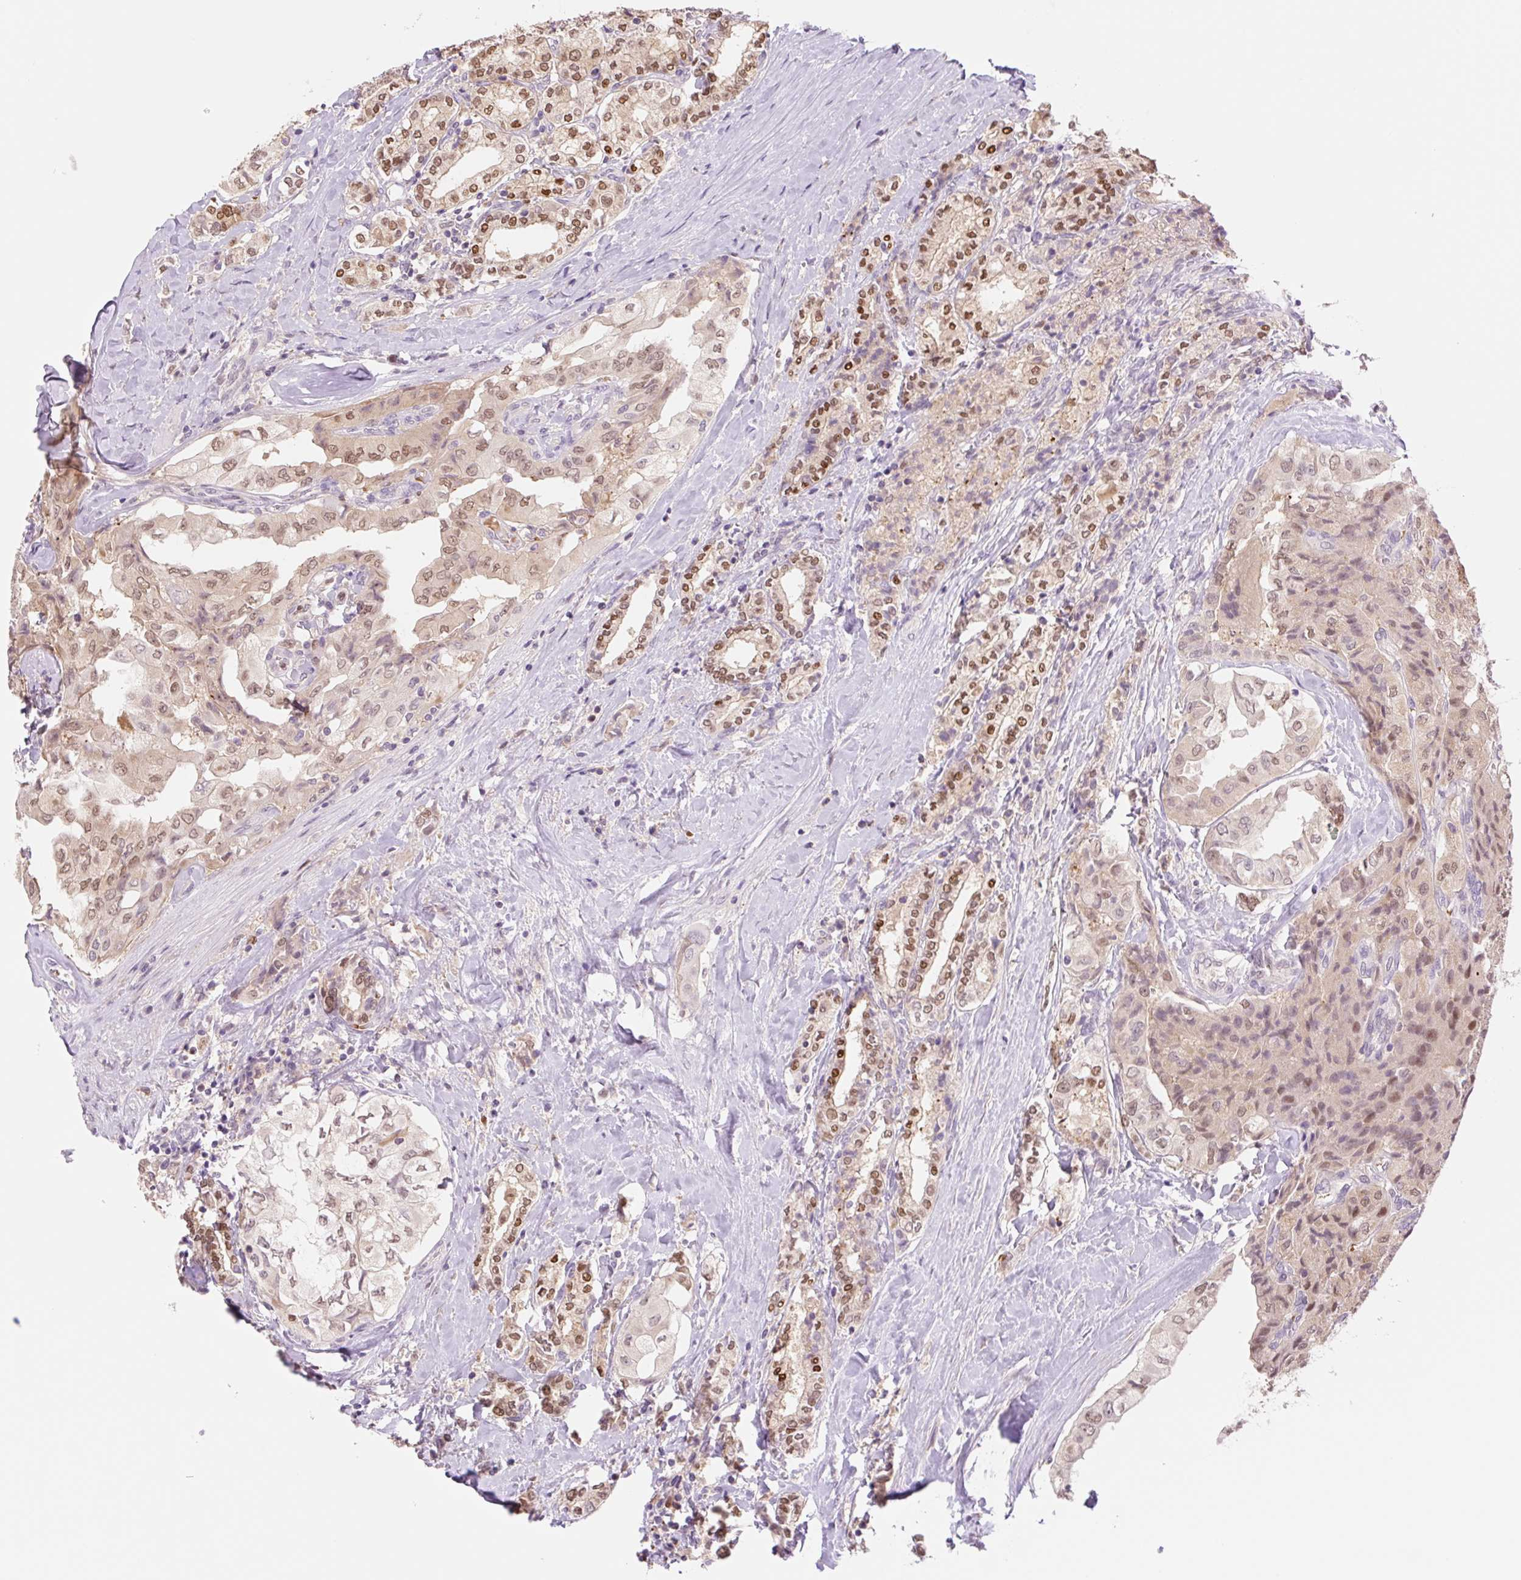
{"staining": {"intensity": "moderate", "quantity": ">75%", "location": "nuclear"}, "tissue": "thyroid cancer", "cell_type": "Tumor cells", "image_type": "cancer", "snomed": [{"axis": "morphology", "description": "Normal tissue, NOS"}, {"axis": "morphology", "description": "Papillary adenocarcinoma, NOS"}, {"axis": "topography", "description": "Thyroid gland"}], "caption": "Human thyroid cancer stained with a protein marker demonstrates moderate staining in tumor cells.", "gene": "HEBP1", "patient": {"sex": "female", "age": 59}}